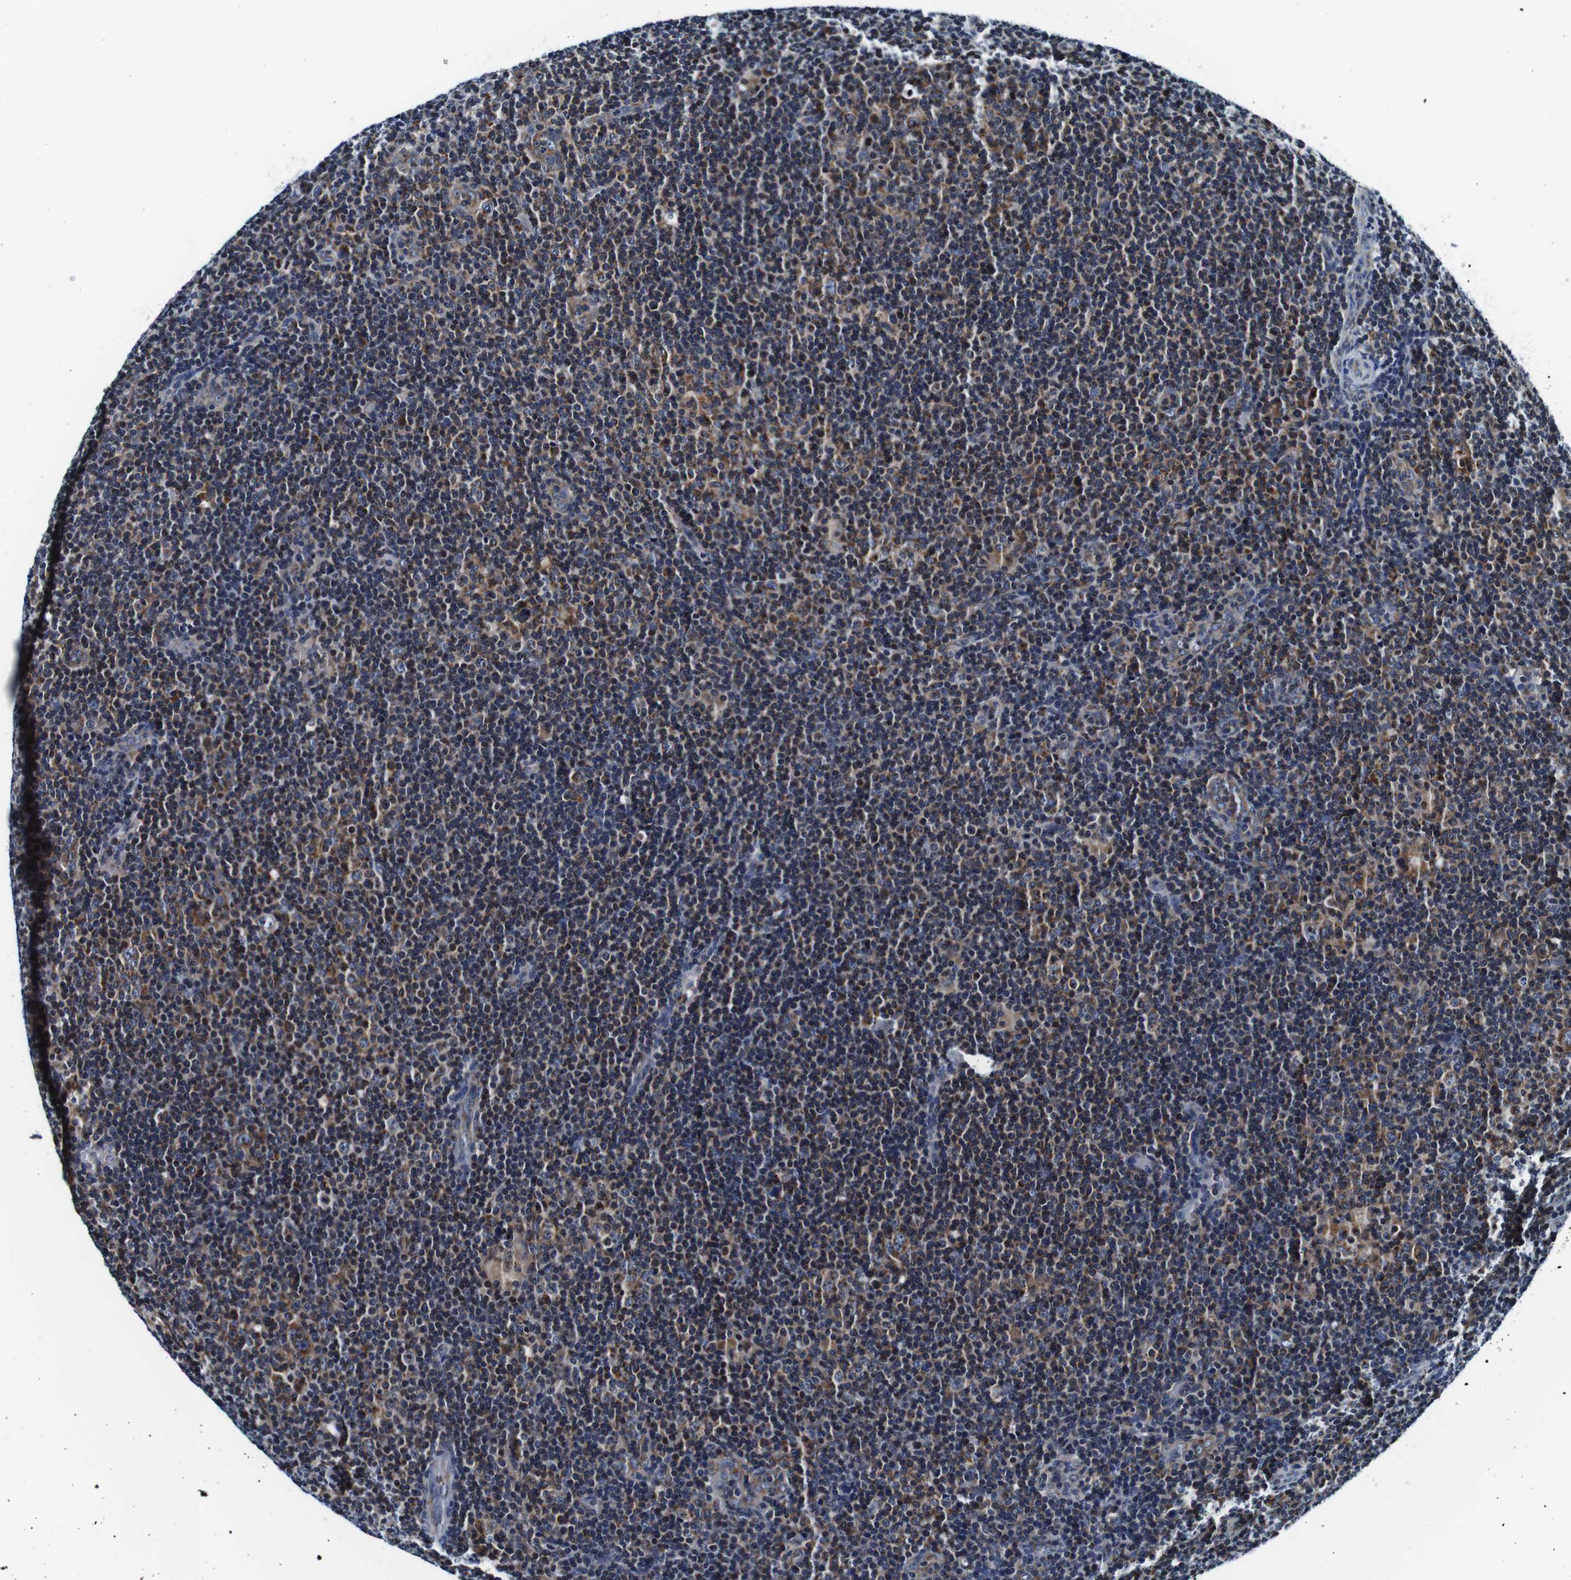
{"staining": {"intensity": "moderate", "quantity": ">75%", "location": "cytoplasmic/membranous"}, "tissue": "lymphoma", "cell_type": "Tumor cells", "image_type": "cancer", "snomed": [{"axis": "morphology", "description": "Hodgkin's disease, NOS"}, {"axis": "topography", "description": "Lymph node"}], "caption": "Moderate cytoplasmic/membranous expression is present in about >75% of tumor cells in Hodgkin's disease. The staining was performed using DAB, with brown indicating positive protein expression. Nuclei are stained blue with hematoxylin.", "gene": "FAR2", "patient": {"sex": "female", "age": 57}}